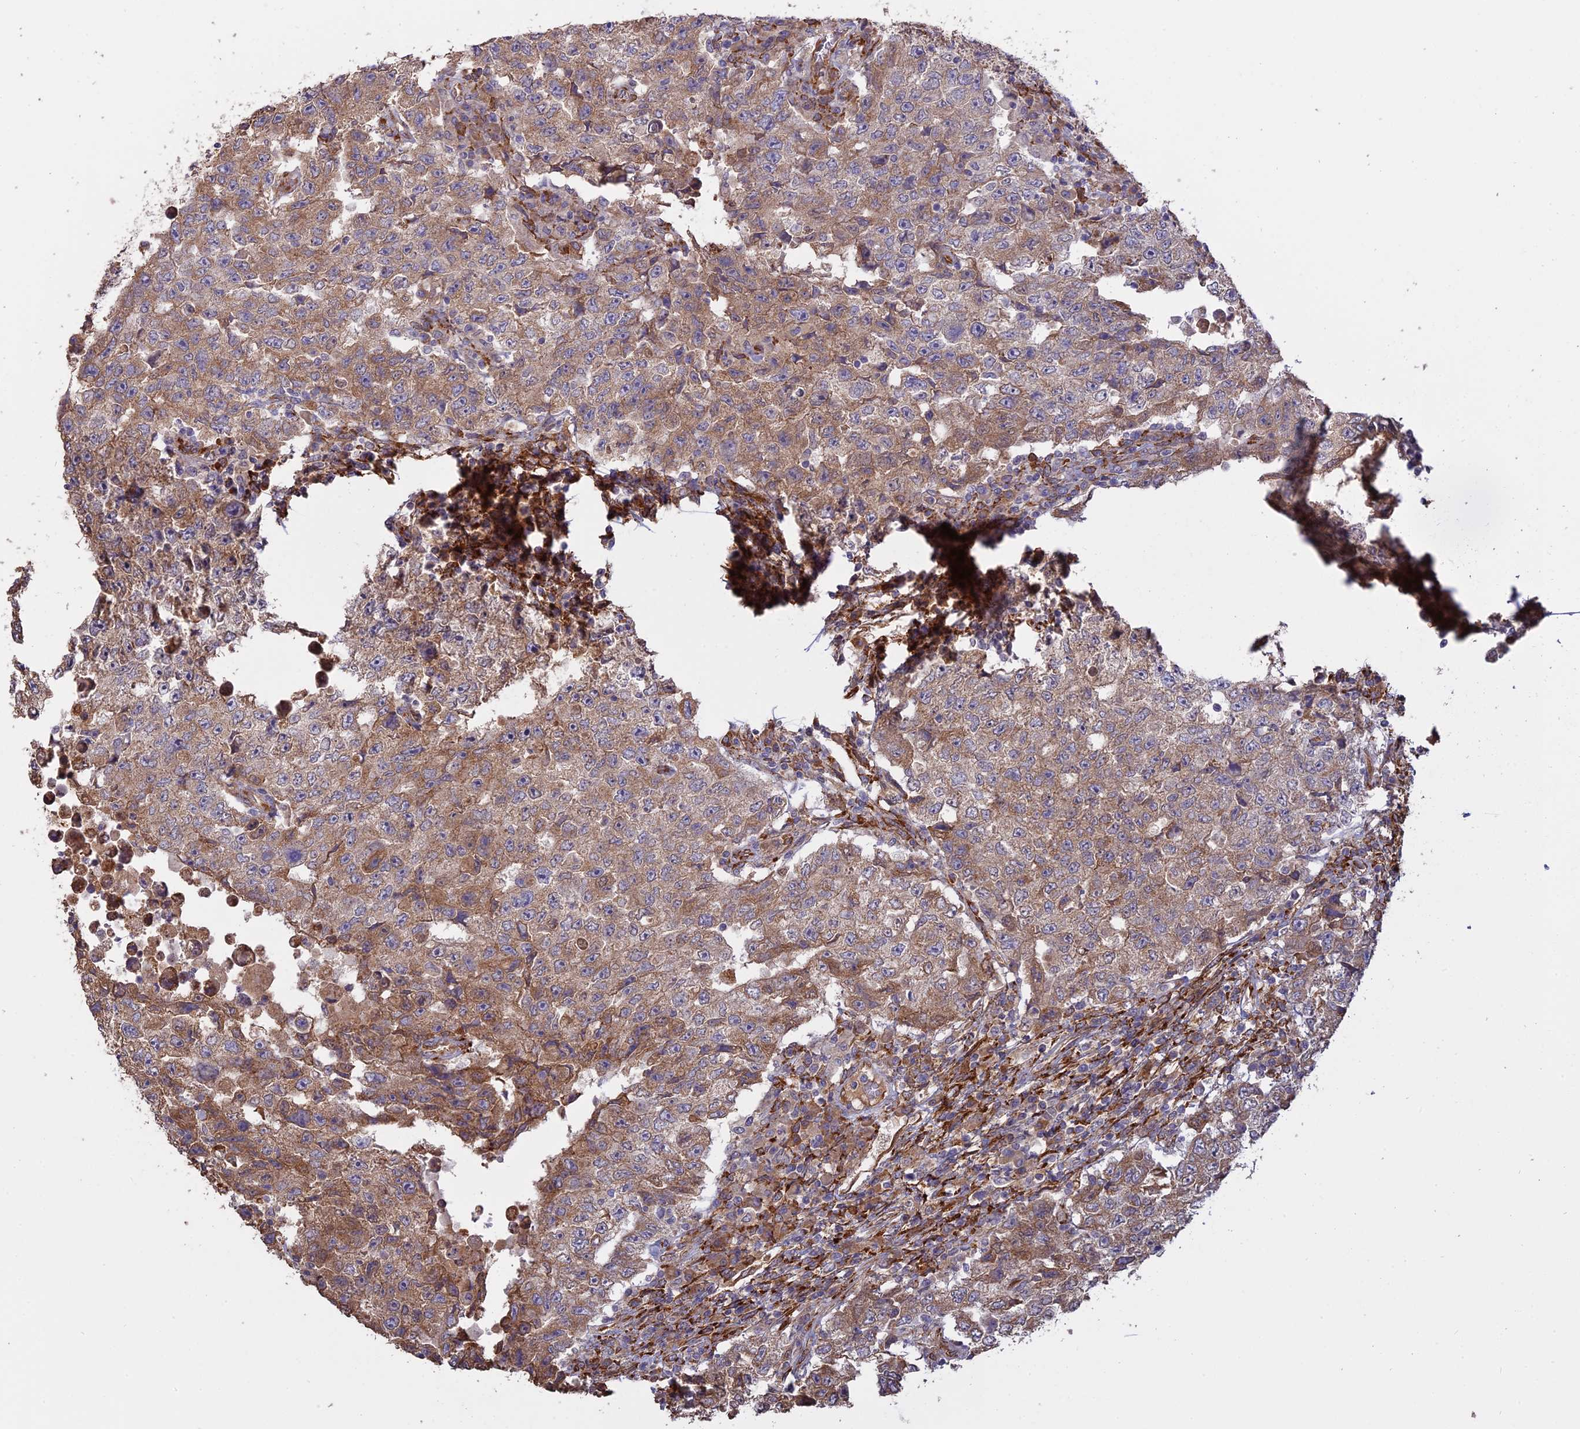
{"staining": {"intensity": "moderate", "quantity": ">75%", "location": "cytoplasmic/membranous"}, "tissue": "testis cancer", "cell_type": "Tumor cells", "image_type": "cancer", "snomed": [{"axis": "morphology", "description": "Carcinoma, Embryonal, NOS"}, {"axis": "topography", "description": "Testis"}], "caption": "This image displays IHC staining of embryonal carcinoma (testis), with medium moderate cytoplasmic/membranous staining in about >75% of tumor cells.", "gene": "PPIC", "patient": {"sex": "male", "age": 26}}